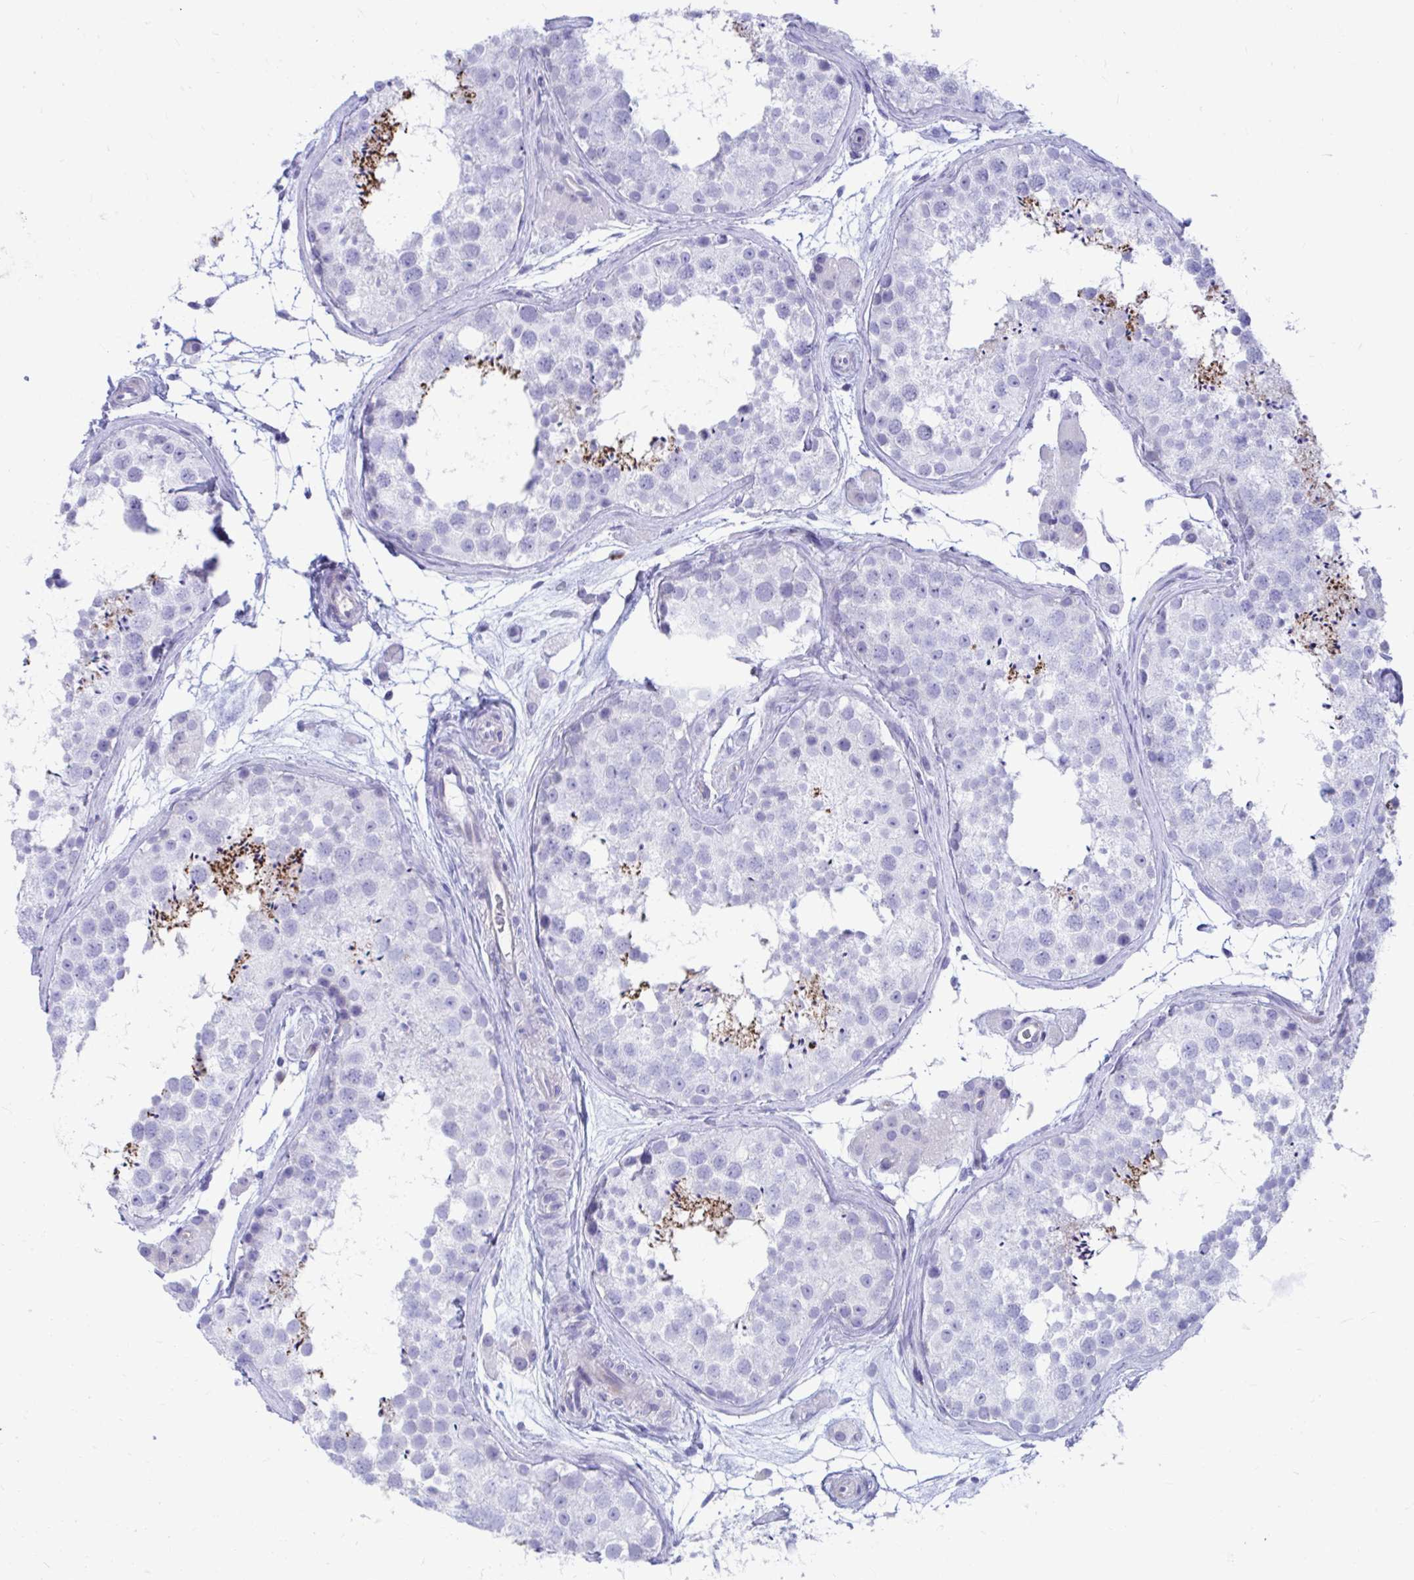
{"staining": {"intensity": "strong", "quantity": "<25%", "location": "cytoplasmic/membranous"}, "tissue": "testis", "cell_type": "Cells in seminiferous ducts", "image_type": "normal", "snomed": [{"axis": "morphology", "description": "Normal tissue, NOS"}, {"axis": "topography", "description": "Testis"}], "caption": "This micrograph reveals IHC staining of normal human testis, with medium strong cytoplasmic/membranous expression in approximately <25% of cells in seminiferous ducts.", "gene": "SHISA8", "patient": {"sex": "male", "age": 41}}